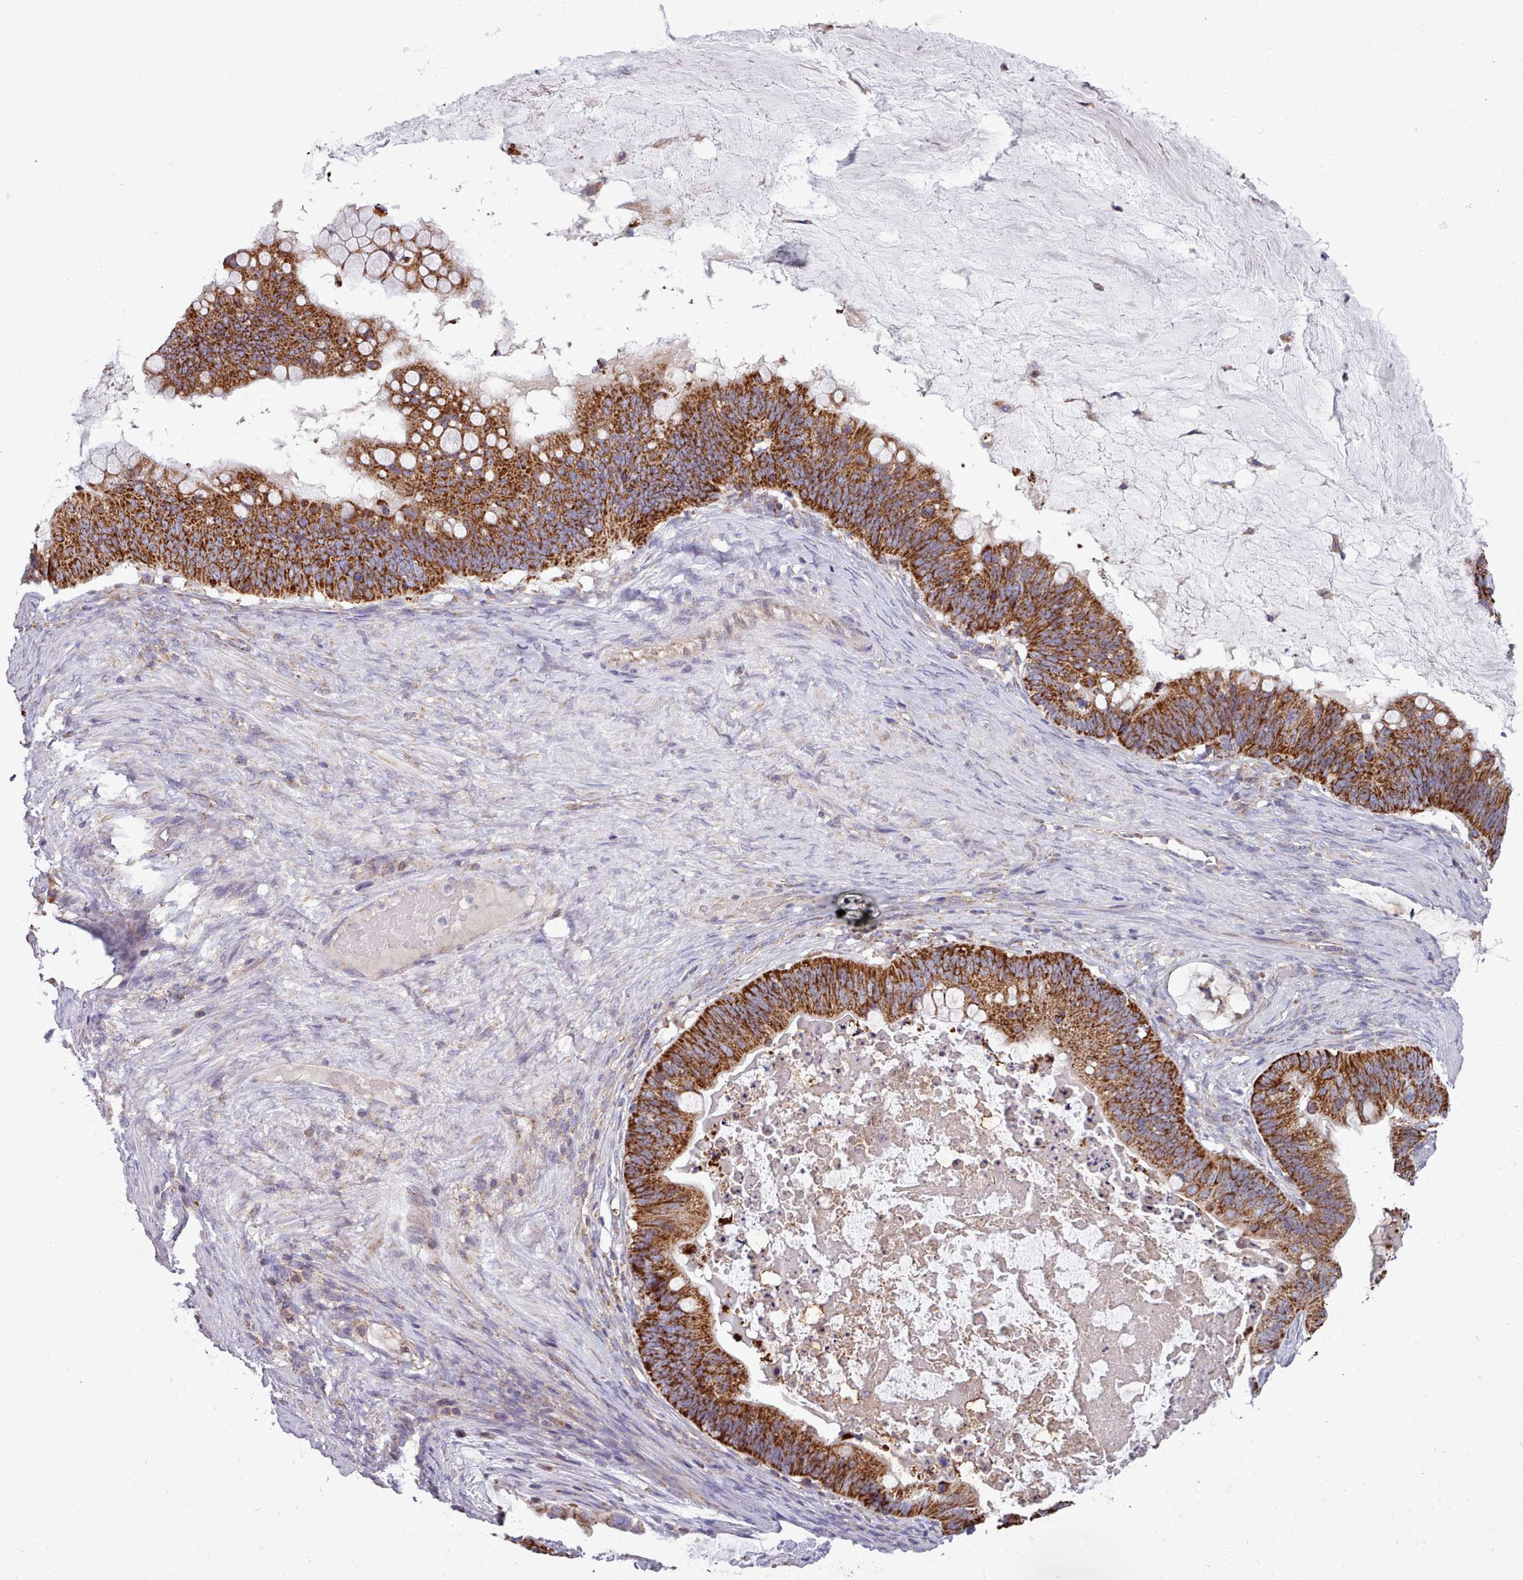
{"staining": {"intensity": "strong", "quantity": ">75%", "location": "cytoplasmic/membranous"}, "tissue": "ovarian cancer", "cell_type": "Tumor cells", "image_type": "cancer", "snomed": [{"axis": "morphology", "description": "Cystadenocarcinoma, mucinous, NOS"}, {"axis": "topography", "description": "Ovary"}], "caption": "The histopathology image displays immunohistochemical staining of ovarian cancer. There is strong cytoplasmic/membranous positivity is seen in about >75% of tumor cells. (brown staining indicates protein expression, while blue staining denotes nuclei).", "gene": "SRP54", "patient": {"sex": "female", "age": 61}}